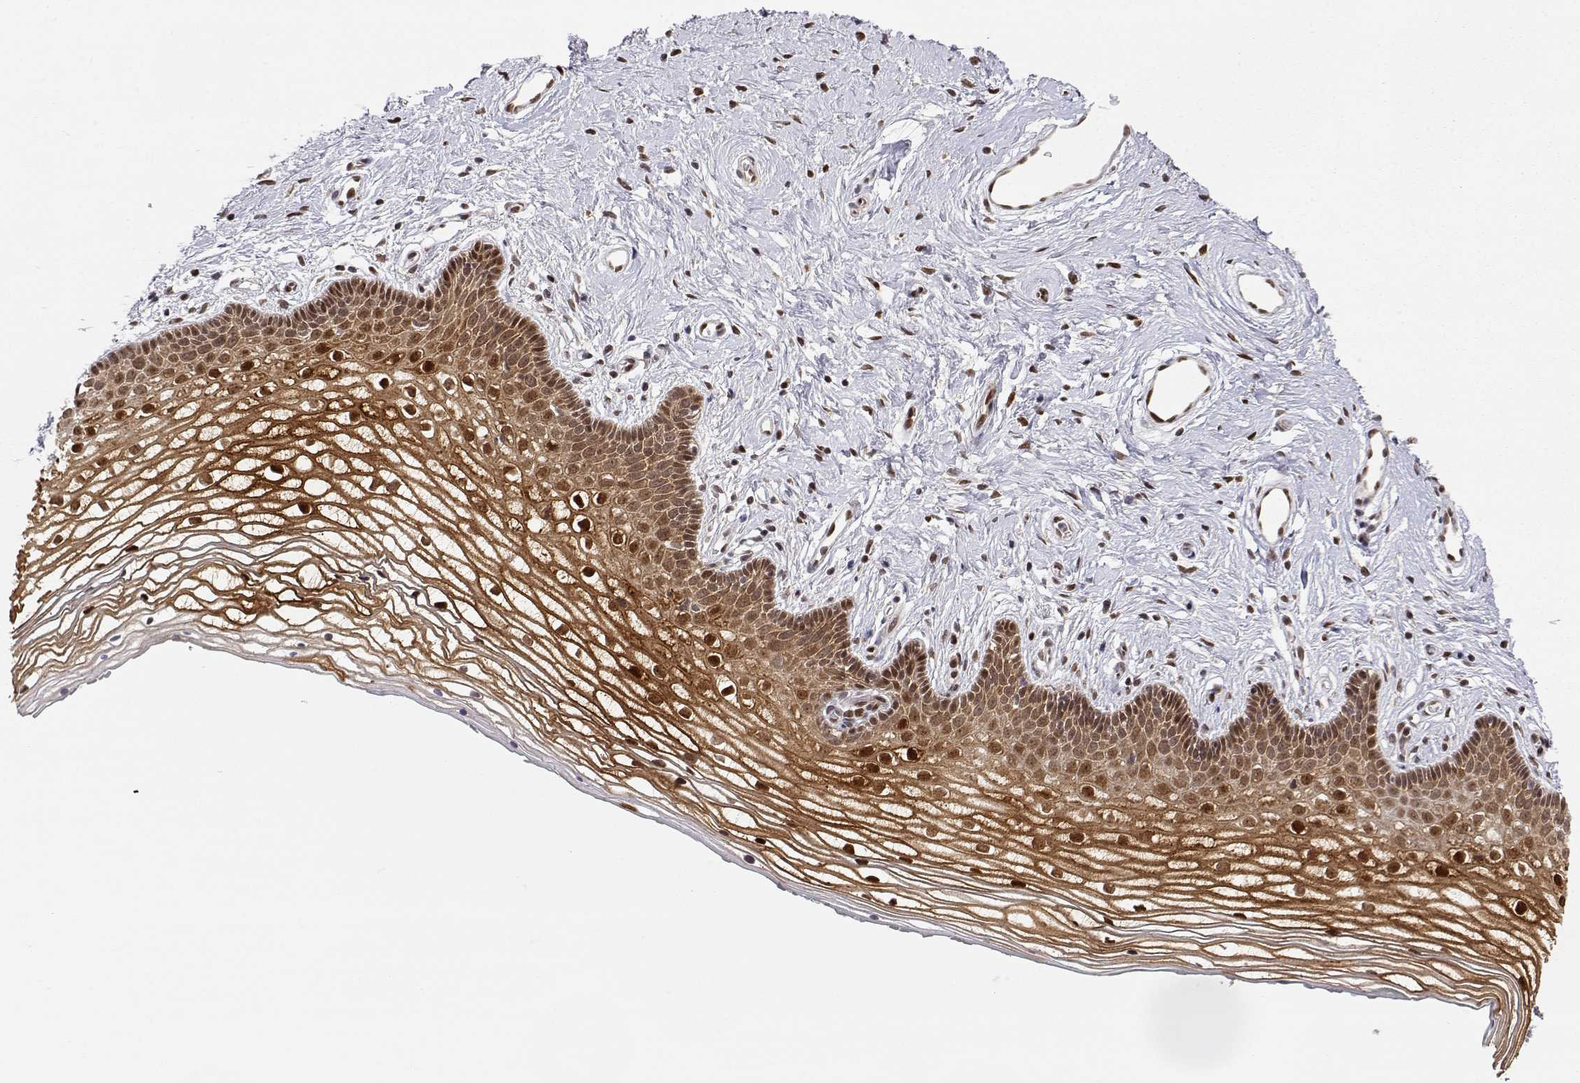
{"staining": {"intensity": "strong", "quantity": ">75%", "location": "cytoplasmic/membranous,nuclear"}, "tissue": "vagina", "cell_type": "Squamous epithelial cells", "image_type": "normal", "snomed": [{"axis": "morphology", "description": "Normal tissue, NOS"}, {"axis": "topography", "description": "Vagina"}], "caption": "Vagina stained with DAB immunohistochemistry reveals high levels of strong cytoplasmic/membranous,nuclear expression in about >75% of squamous epithelial cells.", "gene": "BRCA1", "patient": {"sex": "female", "age": 36}}